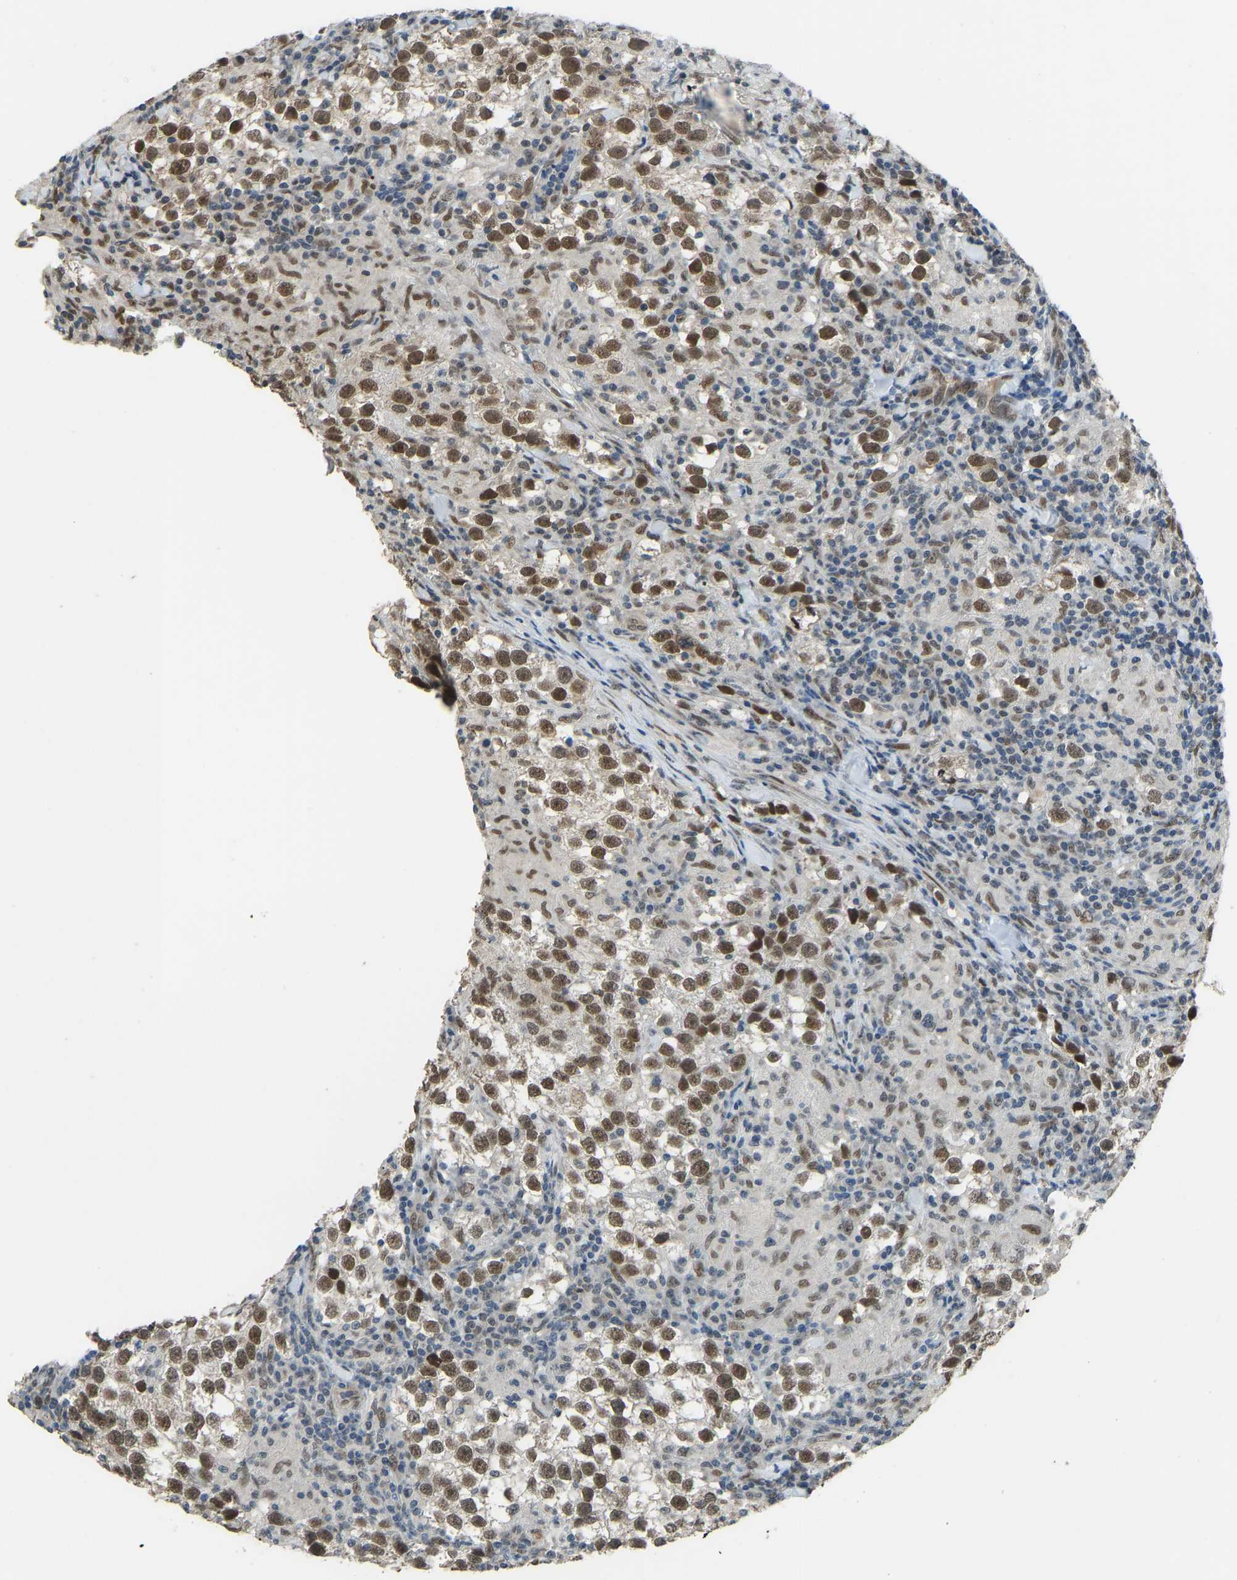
{"staining": {"intensity": "strong", "quantity": ">75%", "location": "nuclear"}, "tissue": "testis cancer", "cell_type": "Tumor cells", "image_type": "cancer", "snomed": [{"axis": "morphology", "description": "Seminoma, NOS"}, {"axis": "morphology", "description": "Carcinoma, Embryonal, NOS"}, {"axis": "topography", "description": "Testis"}], "caption": "Approximately >75% of tumor cells in human testis seminoma demonstrate strong nuclear protein expression as visualized by brown immunohistochemical staining.", "gene": "KPNA6", "patient": {"sex": "male", "age": 36}}